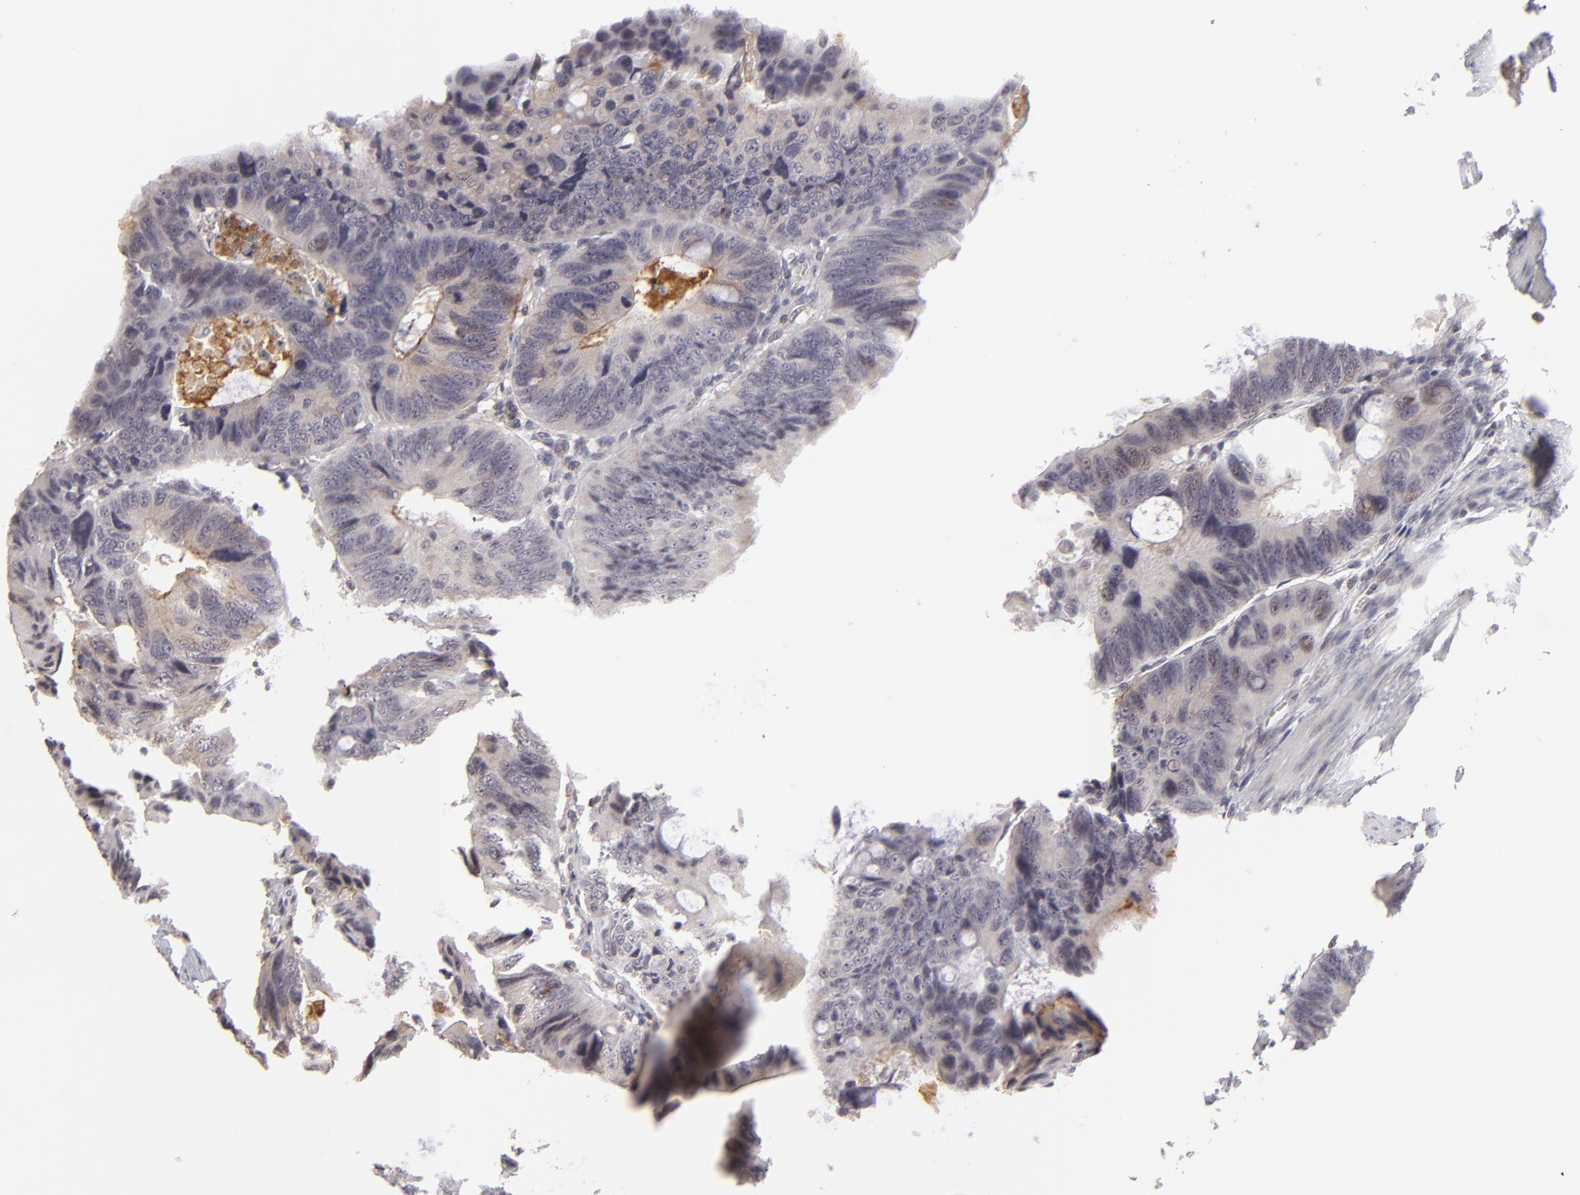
{"staining": {"intensity": "moderate", "quantity": "<25%", "location": "cytoplasmic/membranous"}, "tissue": "colorectal cancer", "cell_type": "Tumor cells", "image_type": "cancer", "snomed": [{"axis": "morphology", "description": "Adenocarcinoma, NOS"}, {"axis": "topography", "description": "Colon"}], "caption": "Brown immunohistochemical staining in adenocarcinoma (colorectal) displays moderate cytoplasmic/membranous staining in approximately <25% of tumor cells. (DAB (3,3'-diaminobenzidine) IHC with brightfield microscopy, high magnification).", "gene": "CLDN2", "patient": {"sex": "female", "age": 55}}